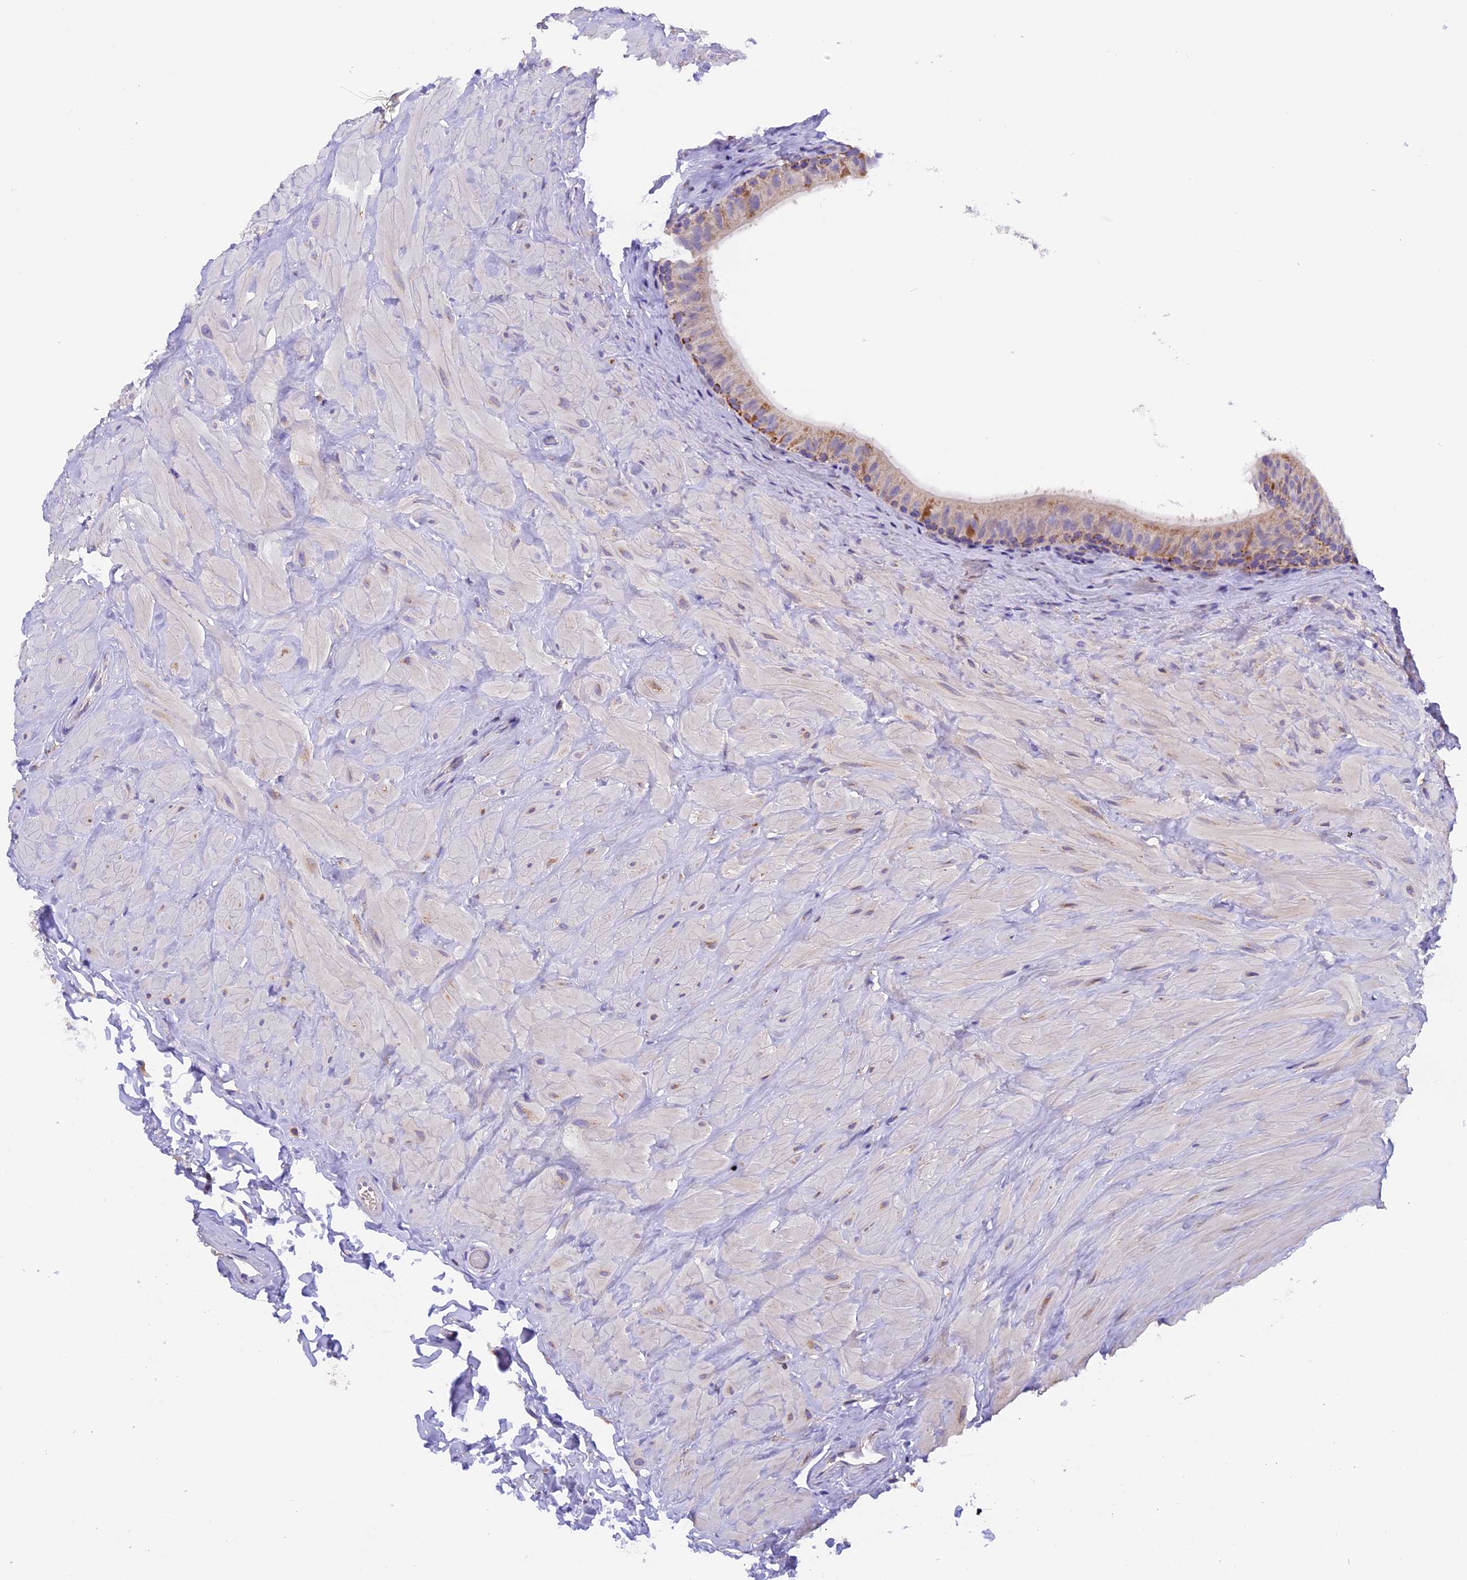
{"staining": {"intensity": "moderate", "quantity": "<25%", "location": "cytoplasmic/membranous"}, "tissue": "epididymis", "cell_type": "Glandular cells", "image_type": "normal", "snomed": [{"axis": "morphology", "description": "Normal tissue, NOS"}, {"axis": "topography", "description": "Soft tissue"}, {"axis": "topography", "description": "Vascular tissue"}, {"axis": "topography", "description": "Epididymis"}], "caption": "Immunohistochemical staining of normal epididymis exhibits <25% levels of moderate cytoplasmic/membranous protein expression in about <25% of glandular cells. Using DAB (brown) and hematoxylin (blue) stains, captured at high magnification using brightfield microscopy.", "gene": "MGME1", "patient": {"sex": "male", "age": 49}}